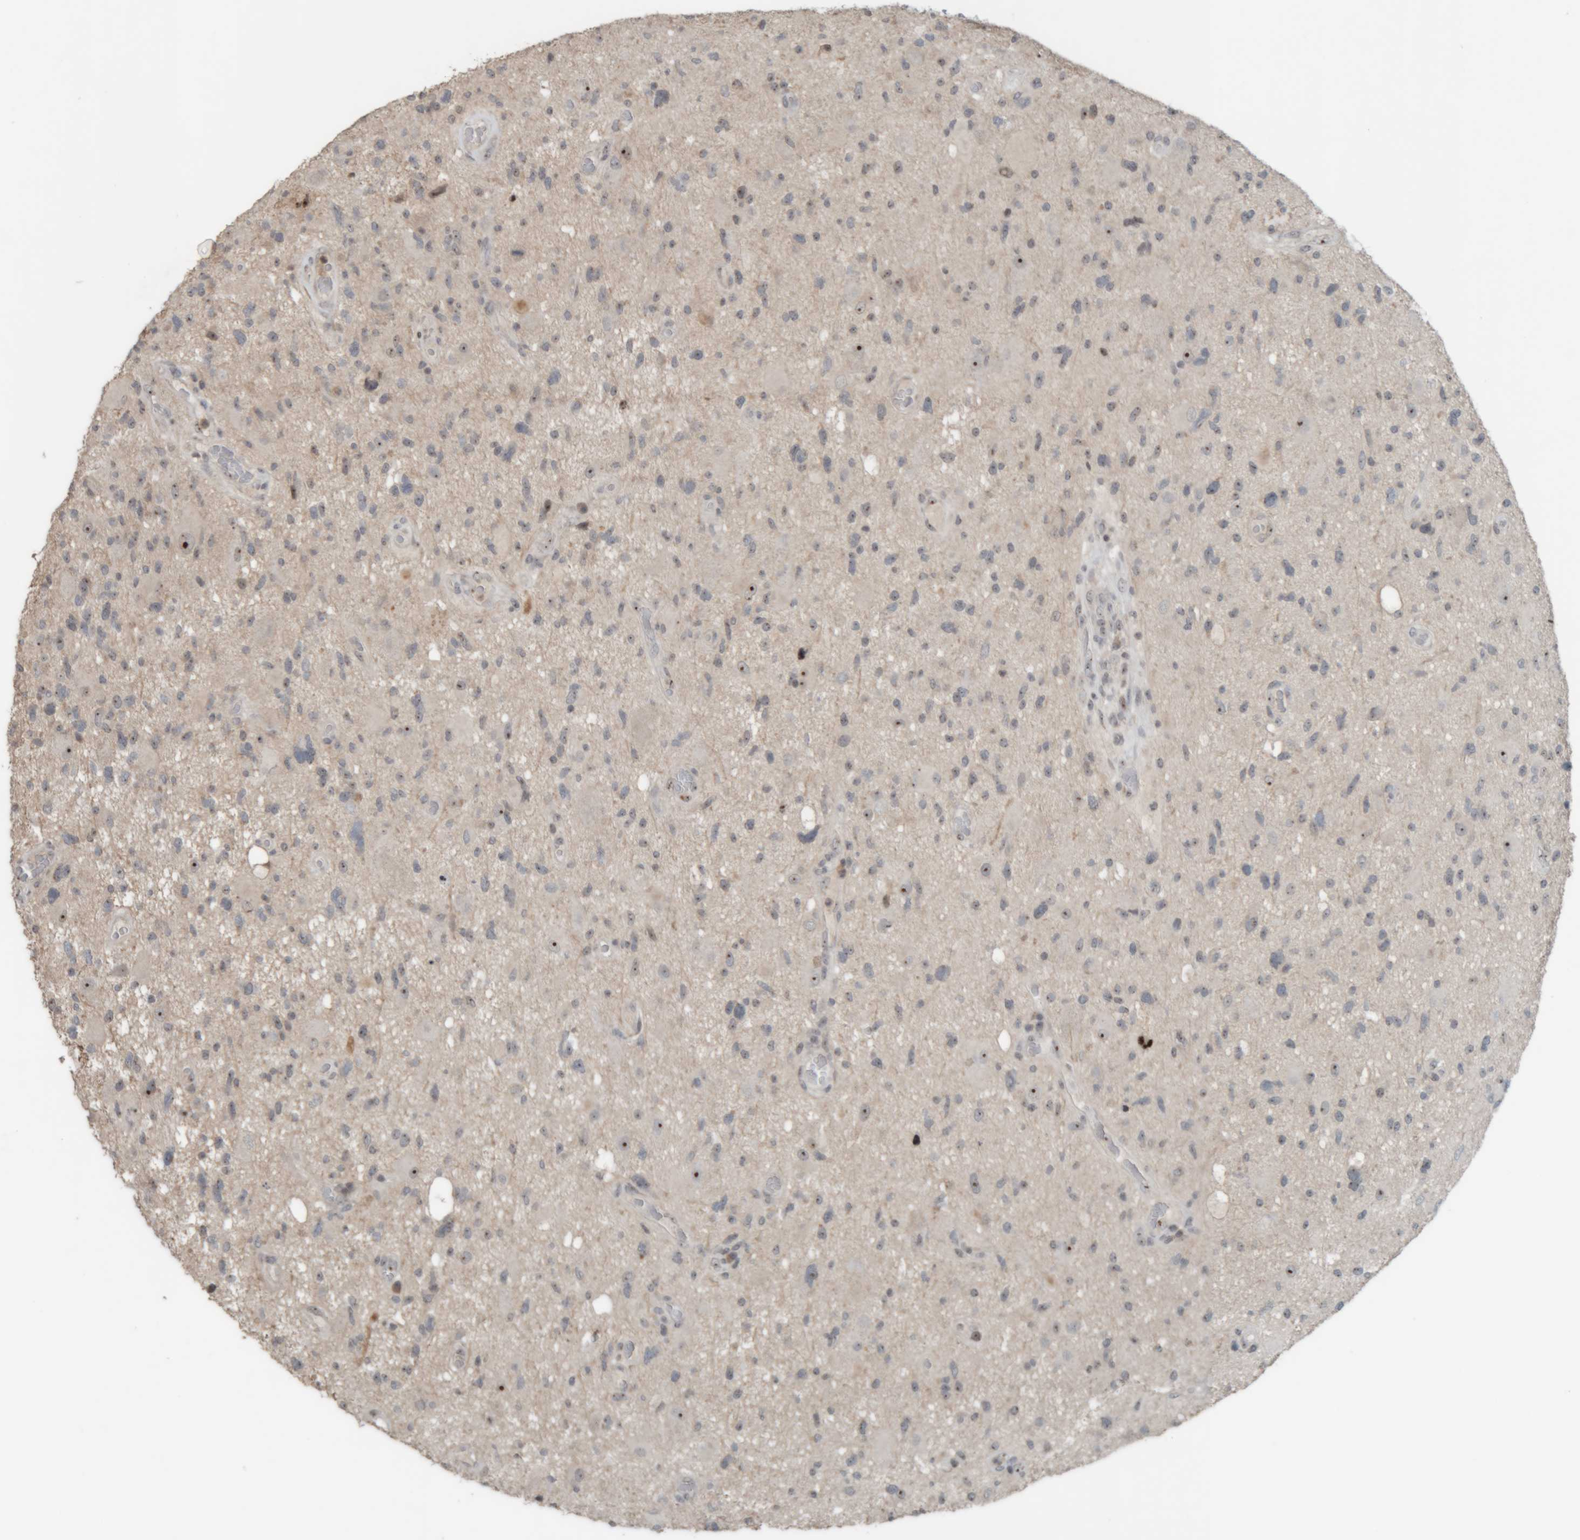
{"staining": {"intensity": "weak", "quantity": "<25%", "location": "nuclear"}, "tissue": "glioma", "cell_type": "Tumor cells", "image_type": "cancer", "snomed": [{"axis": "morphology", "description": "Glioma, malignant, High grade"}, {"axis": "topography", "description": "Brain"}], "caption": "Immunohistochemistry (IHC) micrograph of glioma stained for a protein (brown), which shows no expression in tumor cells. The staining is performed using DAB (3,3'-diaminobenzidine) brown chromogen with nuclei counter-stained in using hematoxylin.", "gene": "RPF1", "patient": {"sex": "male", "age": 33}}